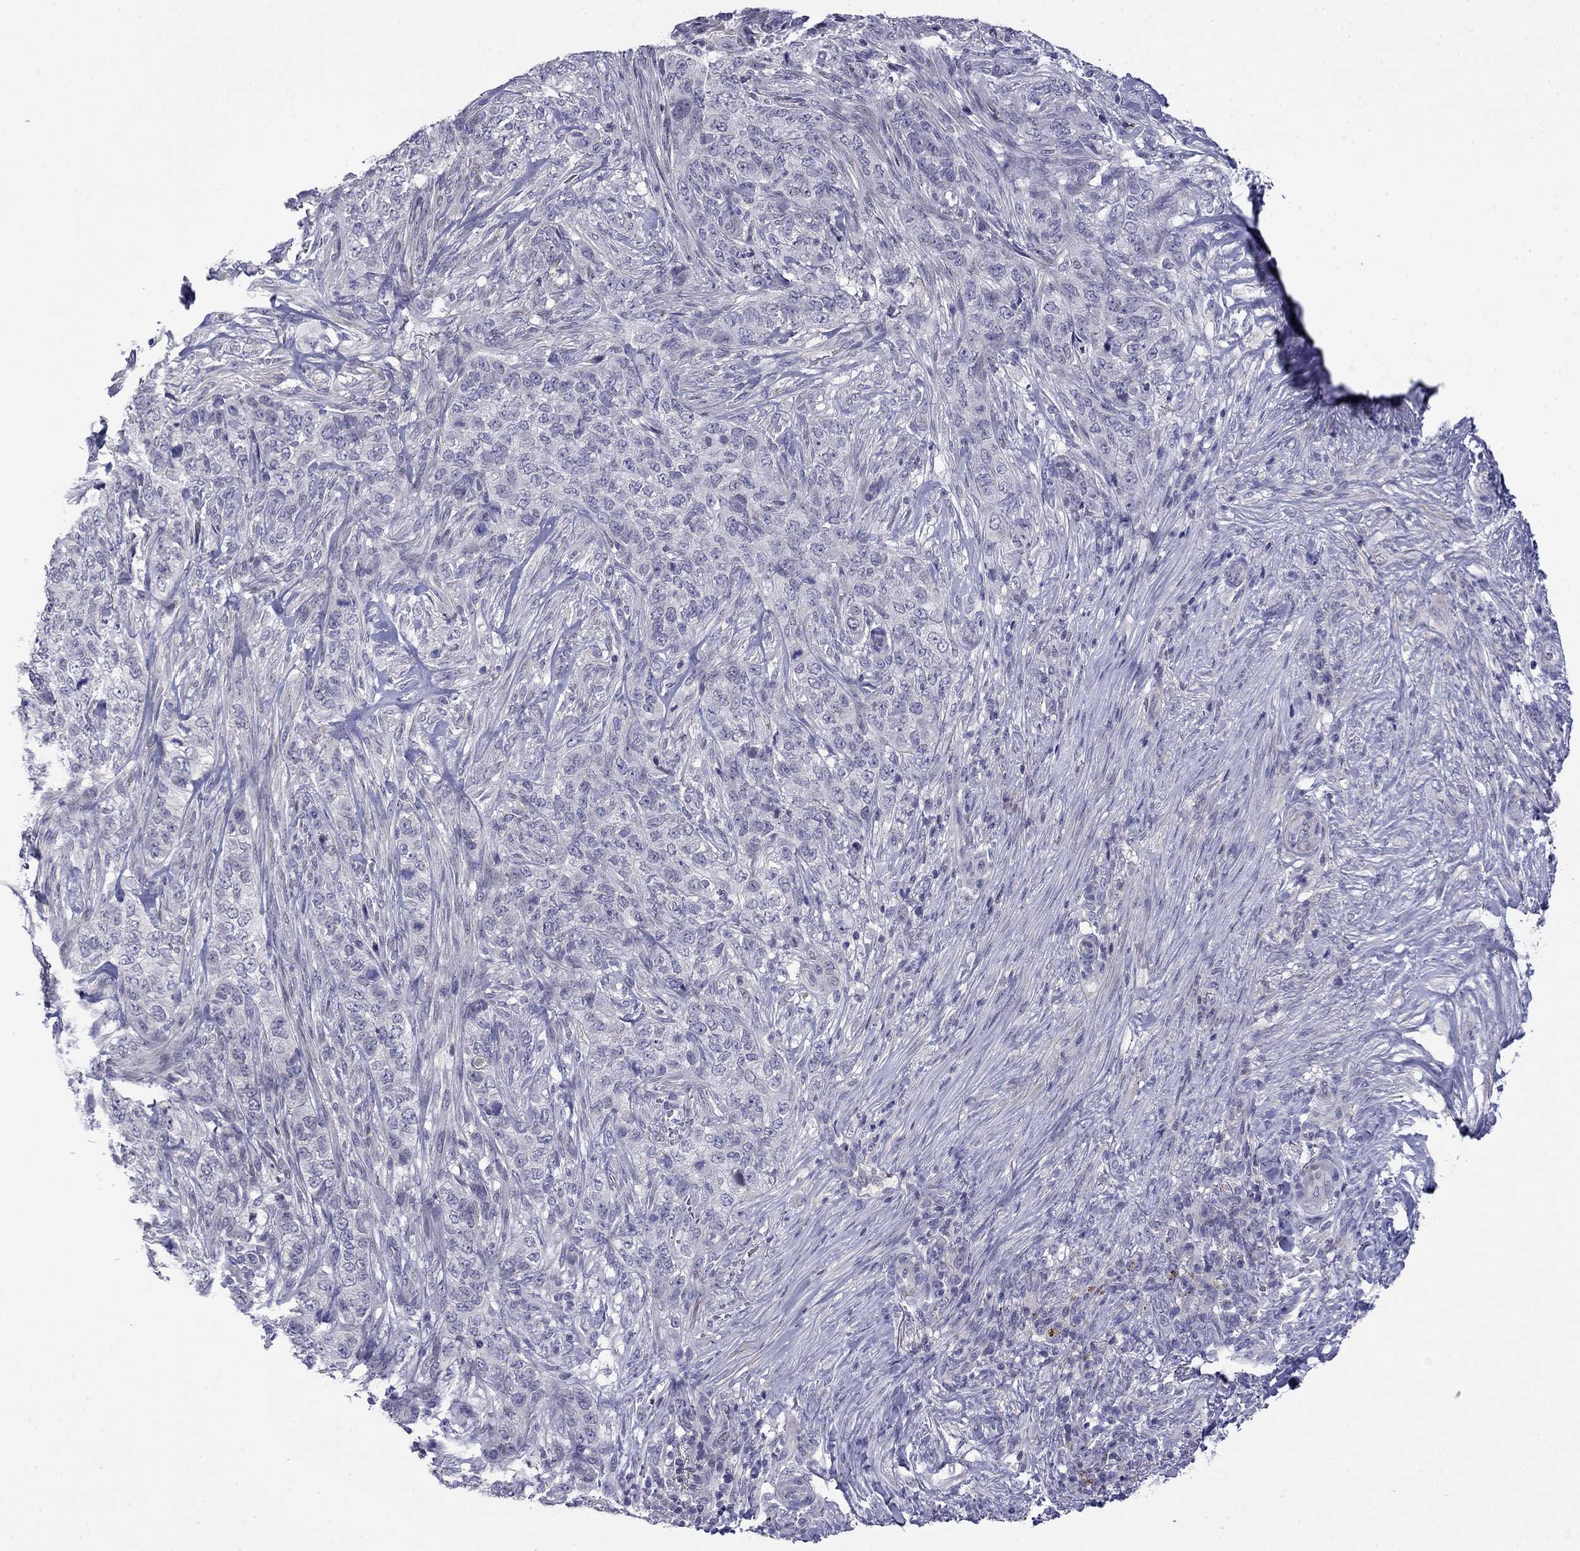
{"staining": {"intensity": "negative", "quantity": "none", "location": "none"}, "tissue": "skin cancer", "cell_type": "Tumor cells", "image_type": "cancer", "snomed": [{"axis": "morphology", "description": "Basal cell carcinoma"}, {"axis": "topography", "description": "Skin"}], "caption": "High magnification brightfield microscopy of skin cancer (basal cell carcinoma) stained with DAB (3,3'-diaminobenzidine) (brown) and counterstained with hematoxylin (blue): tumor cells show no significant expression.", "gene": "PRR18", "patient": {"sex": "female", "age": 69}}